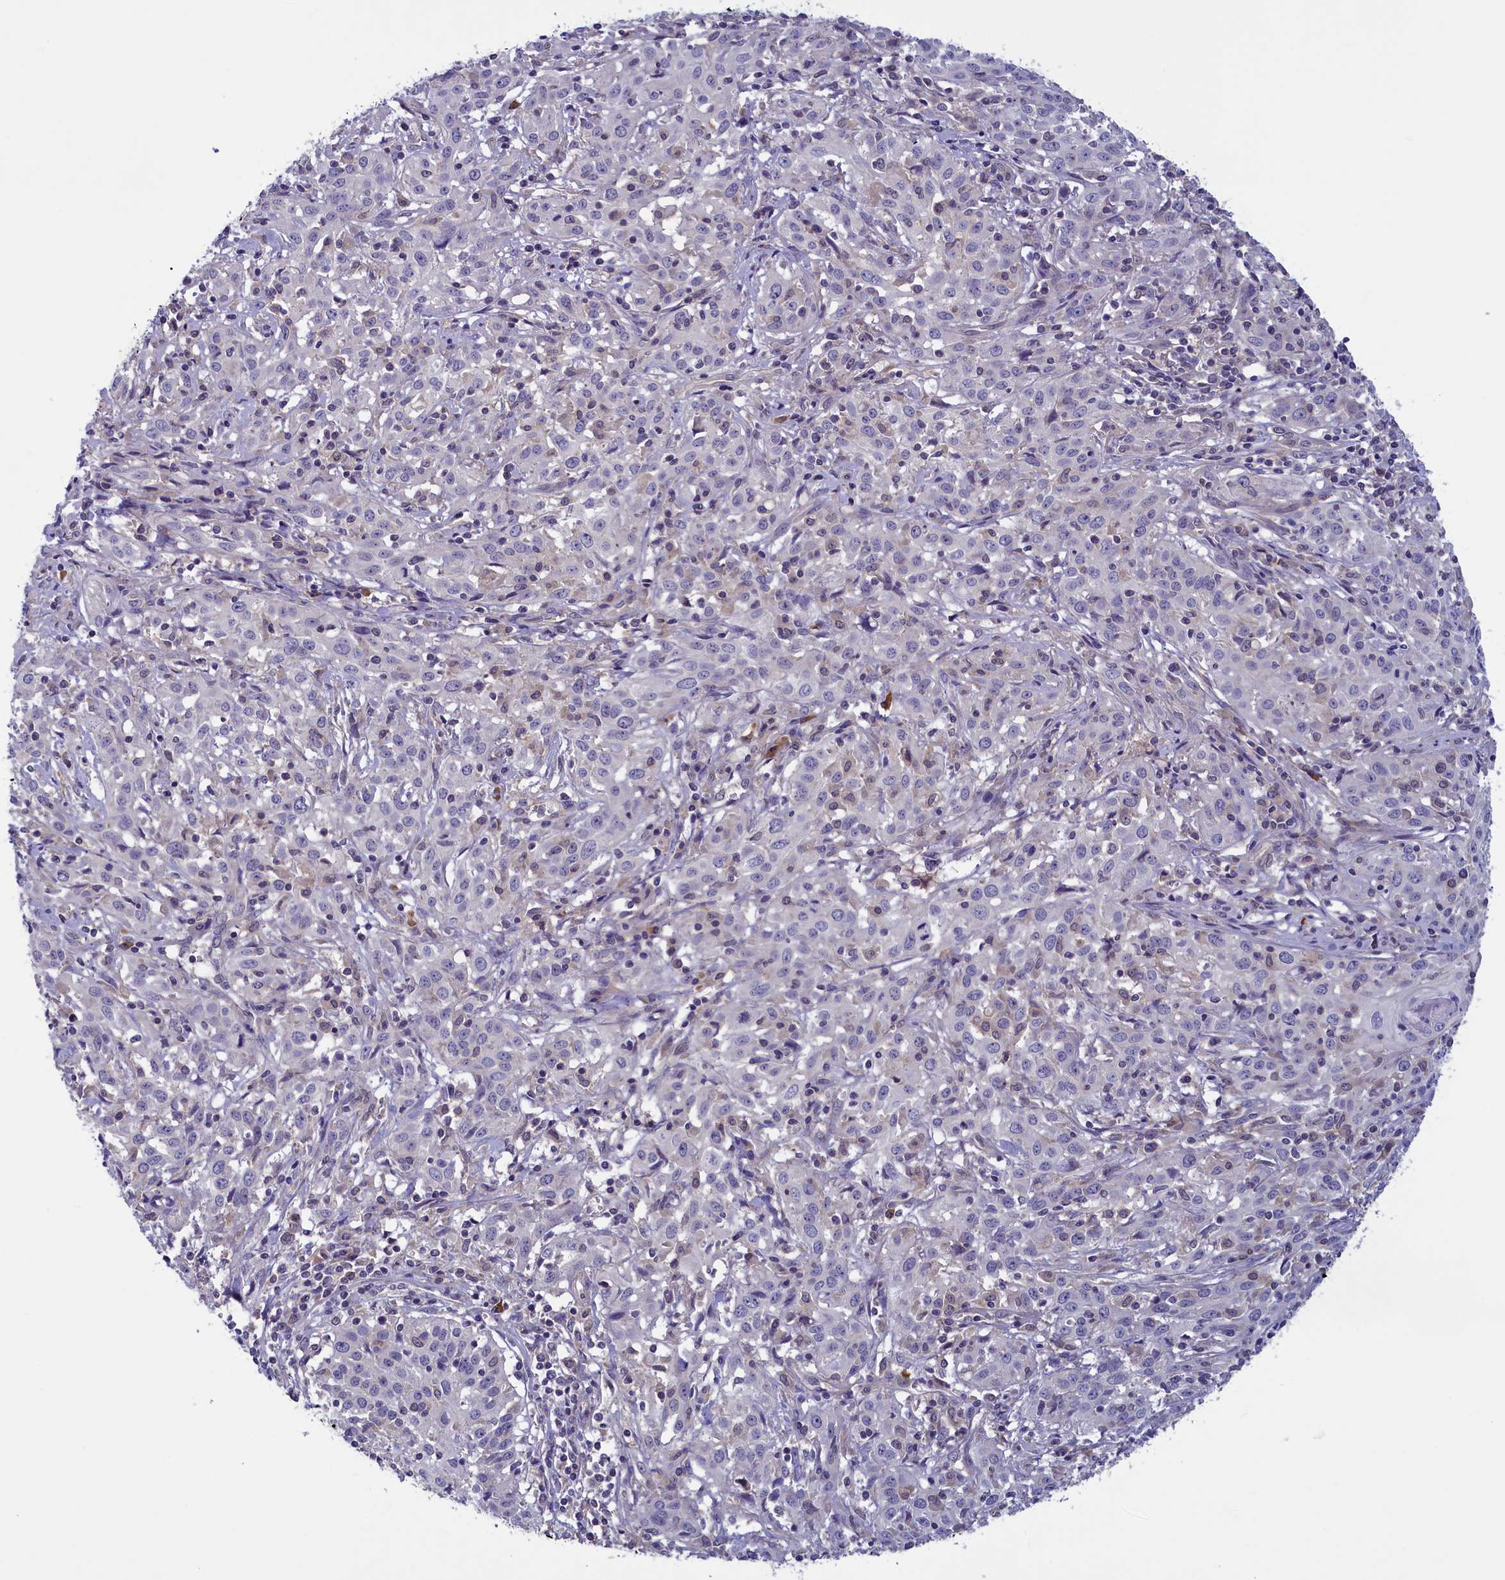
{"staining": {"intensity": "negative", "quantity": "none", "location": "none"}, "tissue": "cervical cancer", "cell_type": "Tumor cells", "image_type": "cancer", "snomed": [{"axis": "morphology", "description": "Squamous cell carcinoma, NOS"}, {"axis": "topography", "description": "Cervix"}], "caption": "An immunohistochemistry histopathology image of cervical cancer is shown. There is no staining in tumor cells of cervical cancer. Nuclei are stained in blue.", "gene": "NUBP1", "patient": {"sex": "female", "age": 57}}